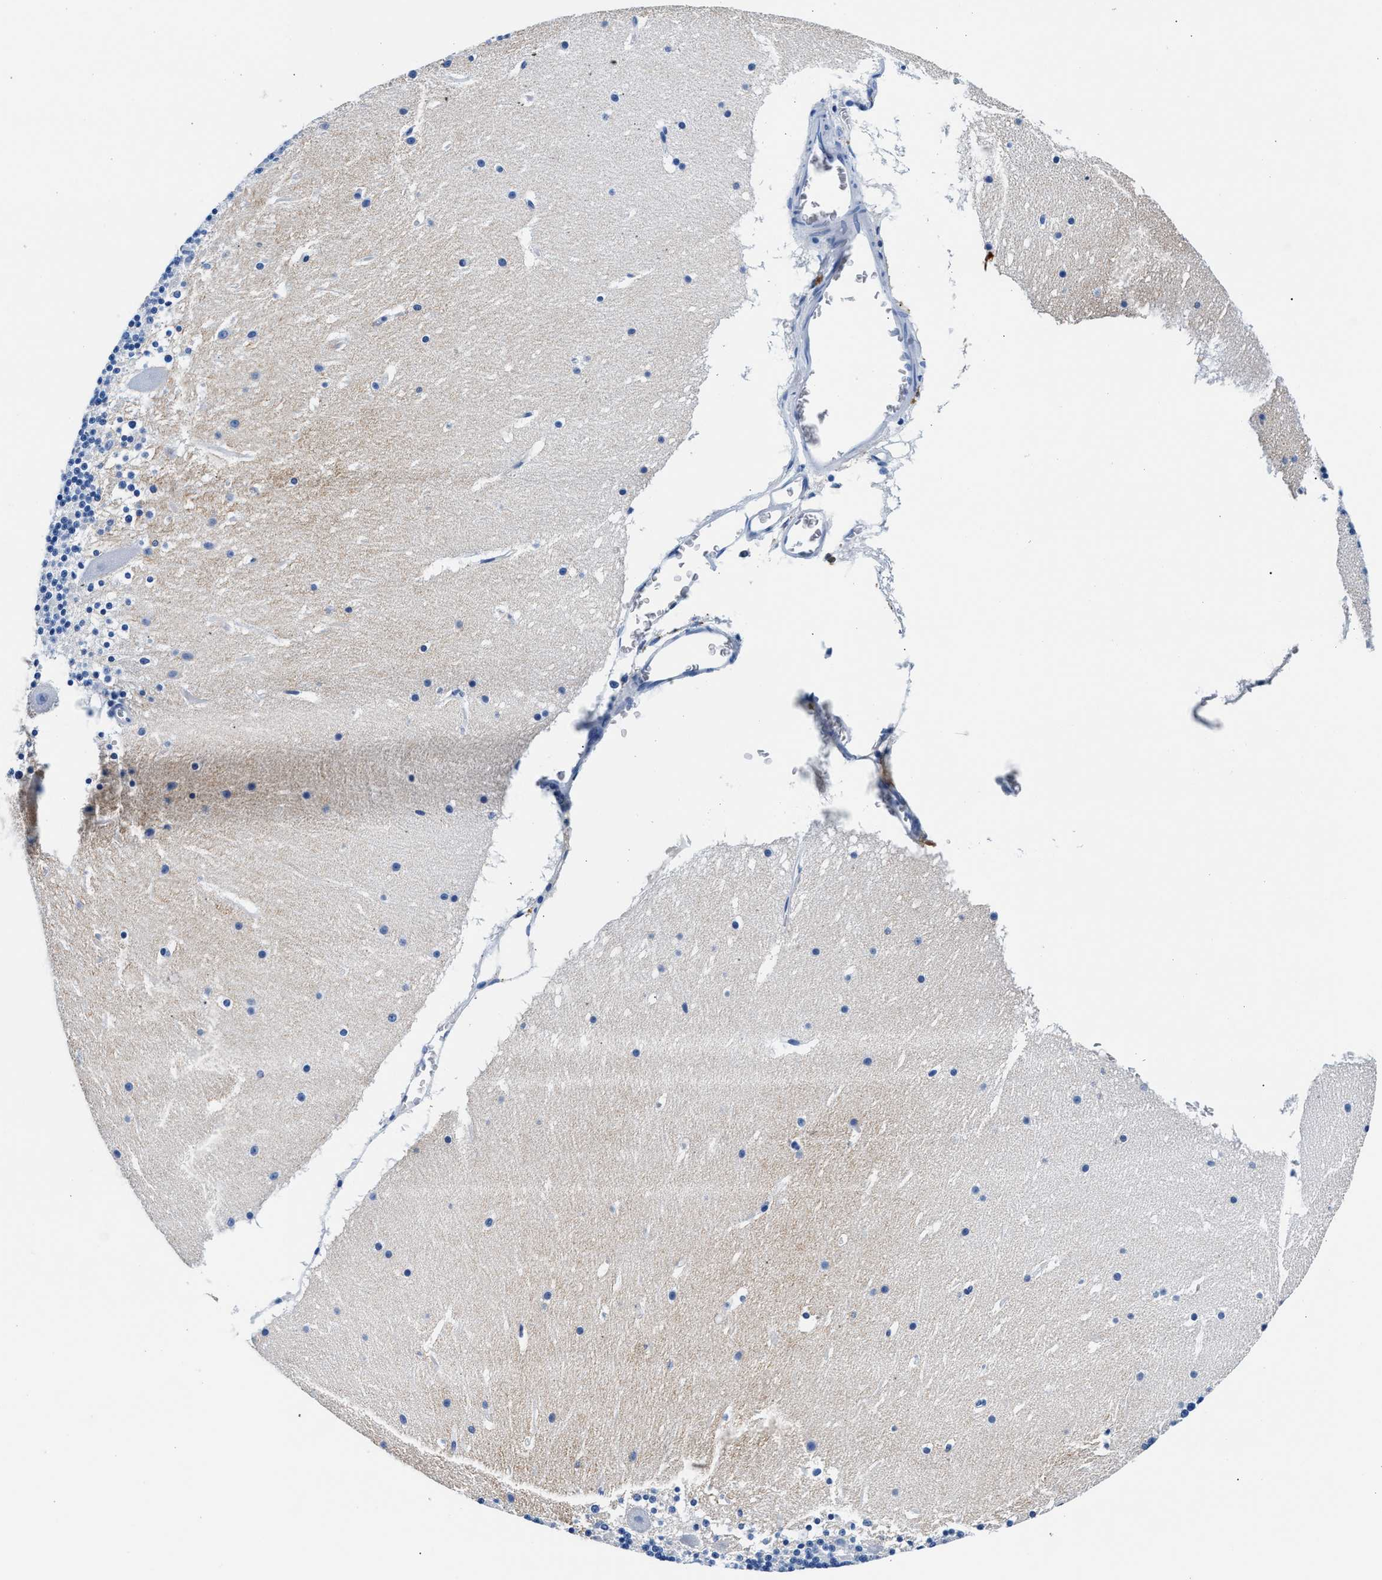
{"staining": {"intensity": "negative", "quantity": "none", "location": "none"}, "tissue": "cerebellum", "cell_type": "Cells in granular layer", "image_type": "normal", "snomed": [{"axis": "morphology", "description": "Normal tissue, NOS"}, {"axis": "topography", "description": "Cerebellum"}], "caption": "Immunohistochemistry (IHC) photomicrograph of benign cerebellum stained for a protein (brown), which shows no staining in cells in granular layer.", "gene": "TNR", "patient": {"sex": "male", "age": 45}}